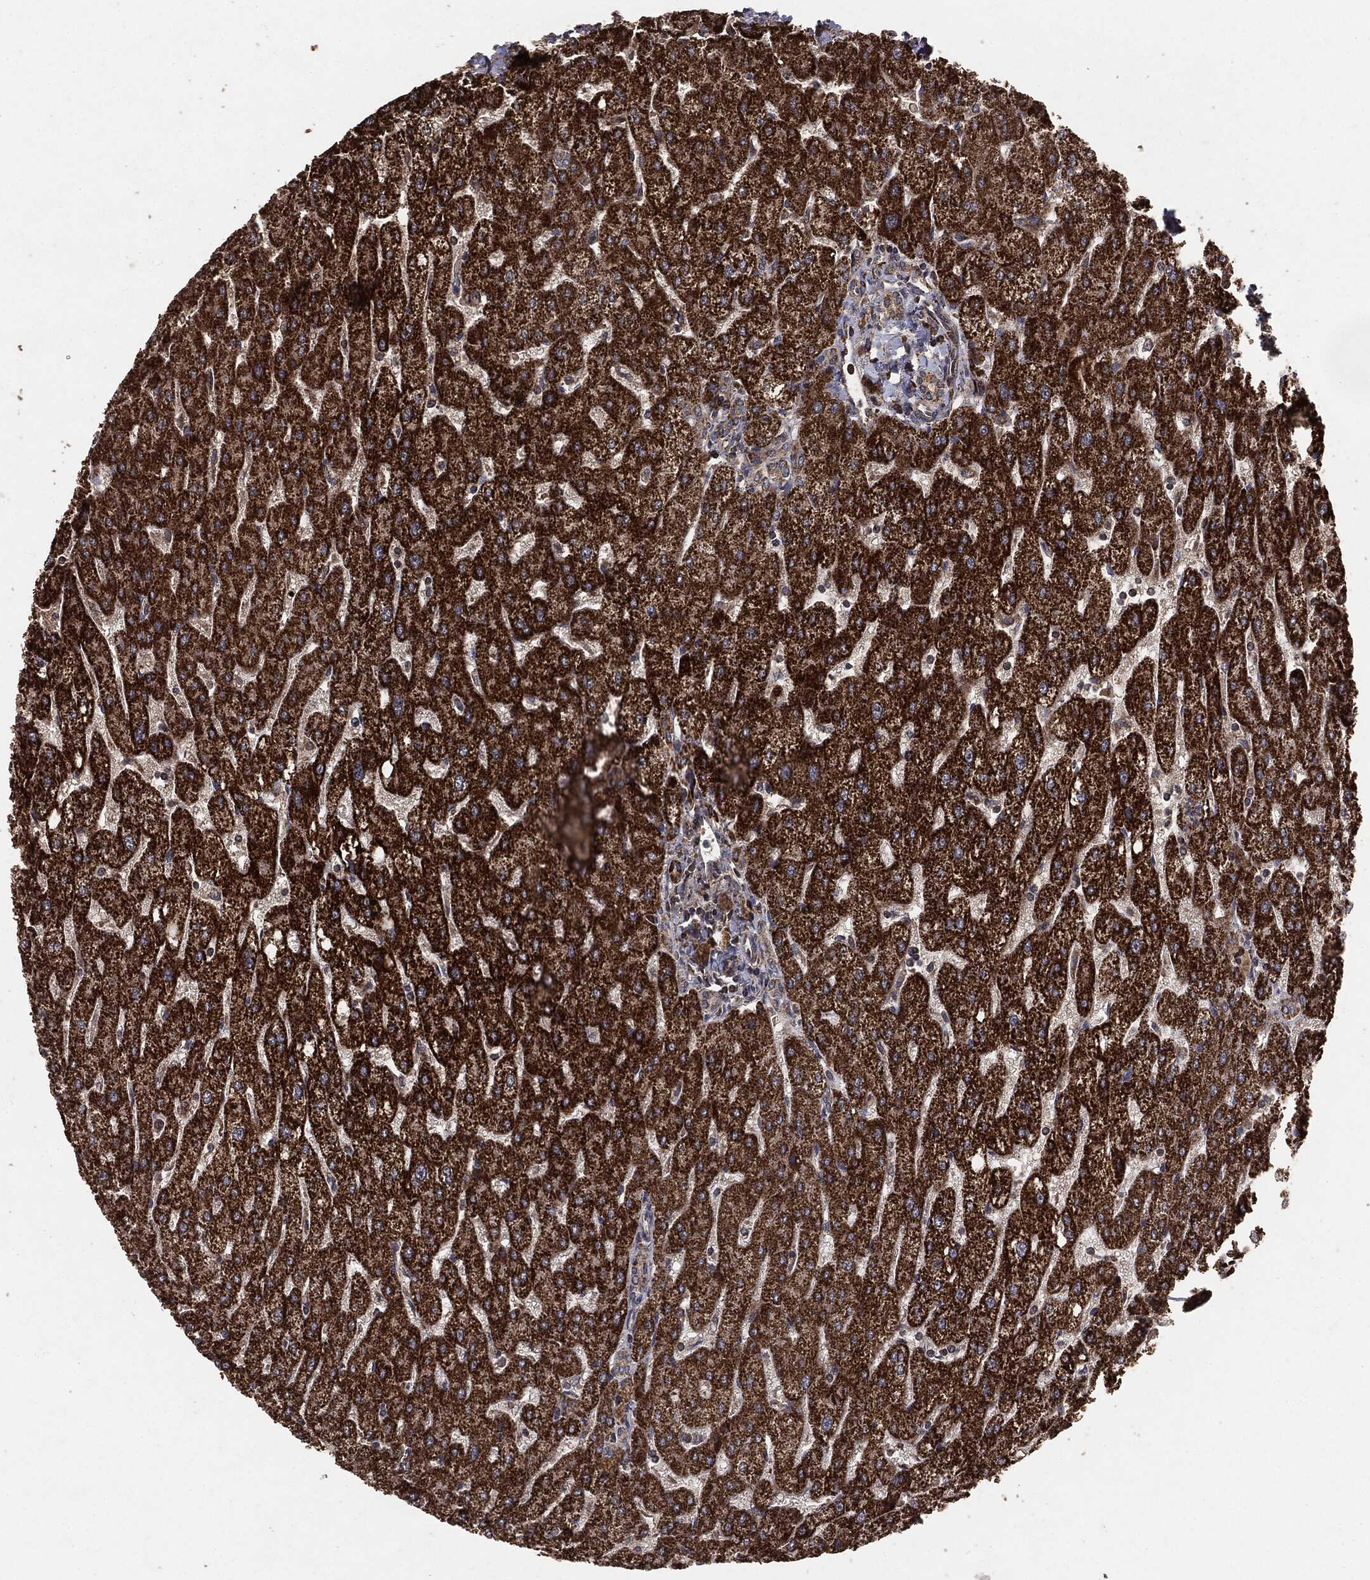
{"staining": {"intensity": "weak", "quantity": ">75%", "location": "cytoplasmic/membranous"}, "tissue": "liver", "cell_type": "Cholangiocytes", "image_type": "normal", "snomed": [{"axis": "morphology", "description": "Normal tissue, NOS"}, {"axis": "topography", "description": "Liver"}], "caption": "This histopathology image demonstrates immunohistochemistry staining of normal liver, with low weak cytoplasmic/membranous positivity in approximately >75% of cholangiocytes.", "gene": "MTOR", "patient": {"sex": "male", "age": 67}}